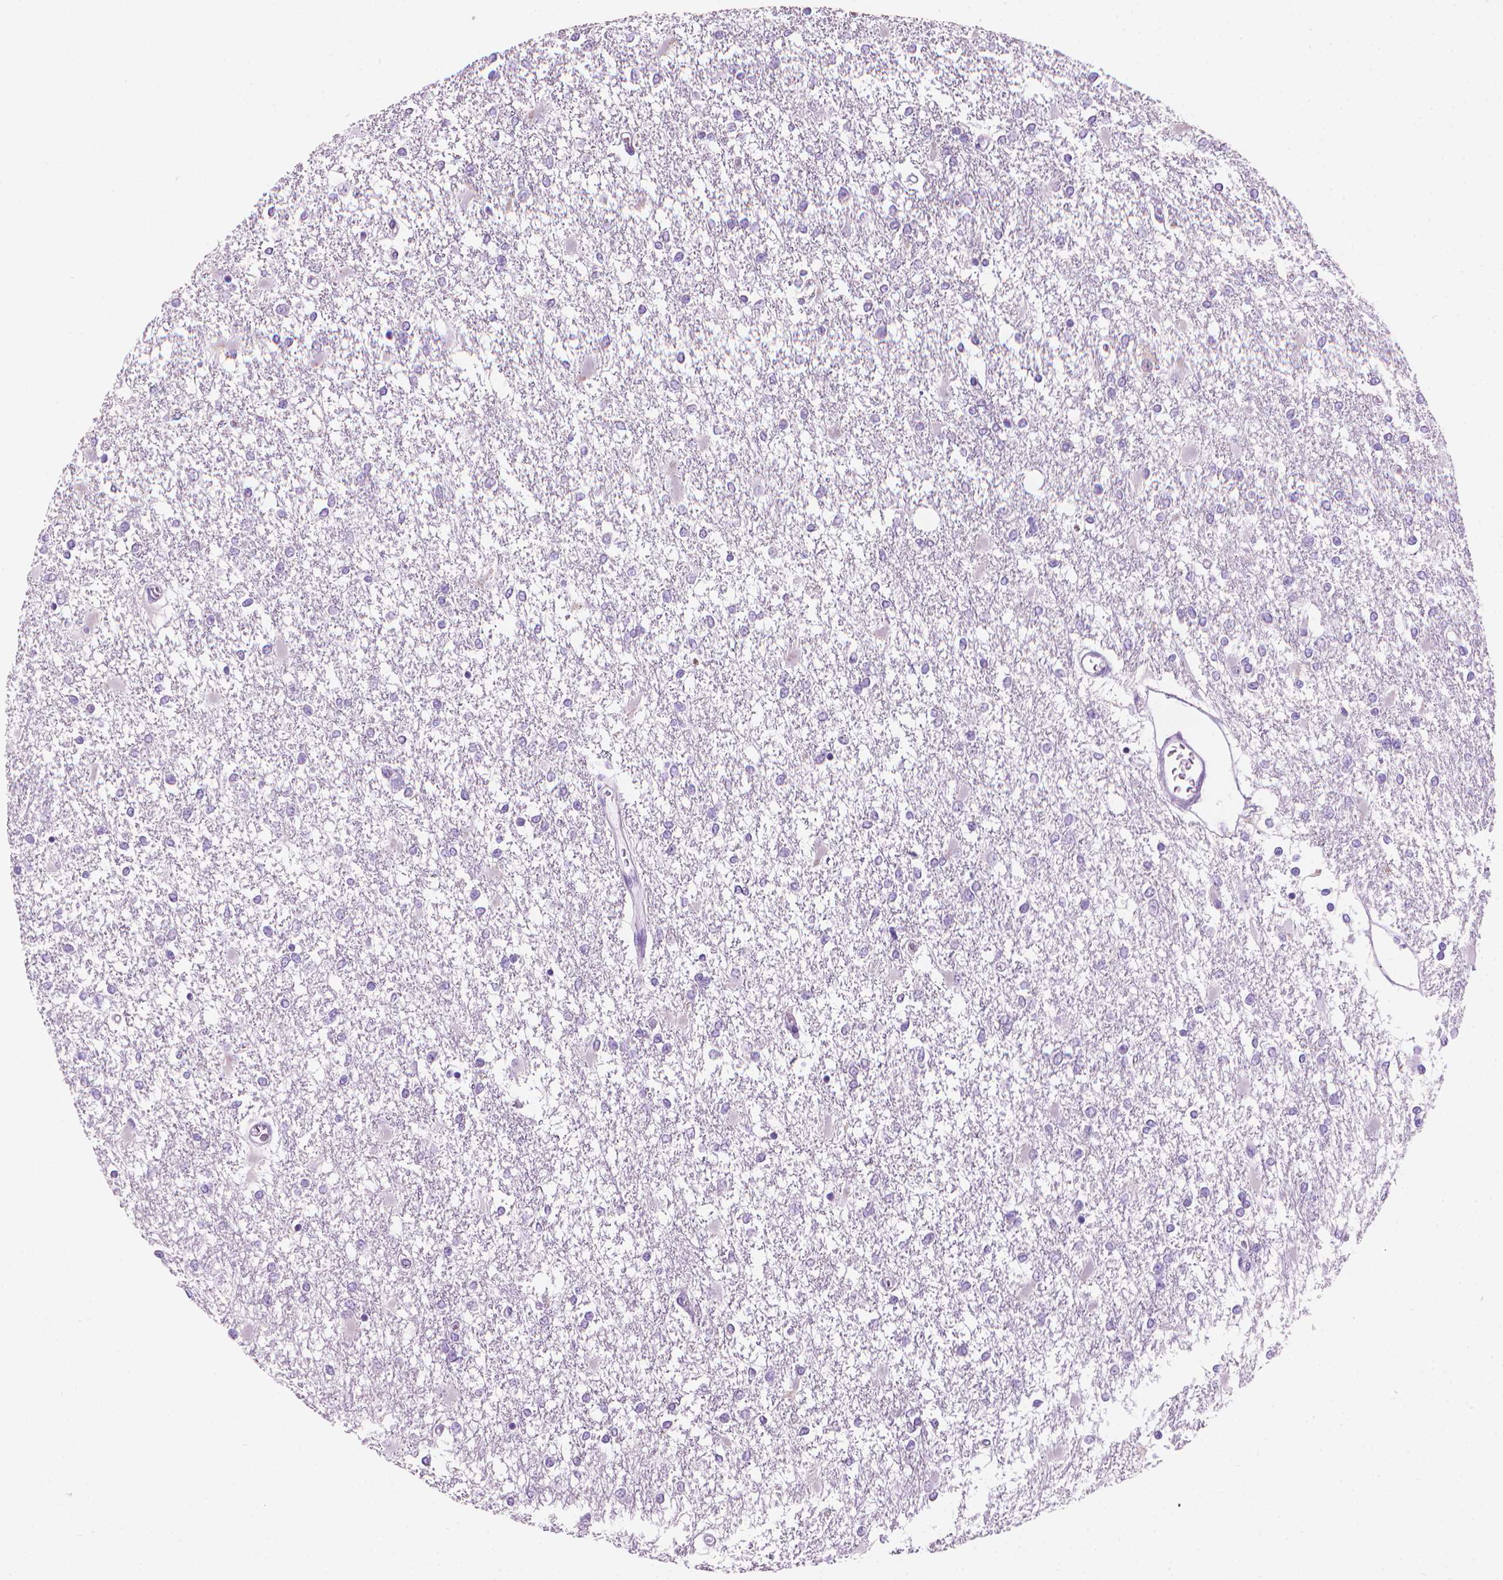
{"staining": {"intensity": "negative", "quantity": "none", "location": "none"}, "tissue": "glioma", "cell_type": "Tumor cells", "image_type": "cancer", "snomed": [{"axis": "morphology", "description": "Glioma, malignant, High grade"}, {"axis": "topography", "description": "Cerebral cortex"}], "caption": "DAB immunohistochemical staining of glioma shows no significant expression in tumor cells.", "gene": "TTC29", "patient": {"sex": "male", "age": 79}}